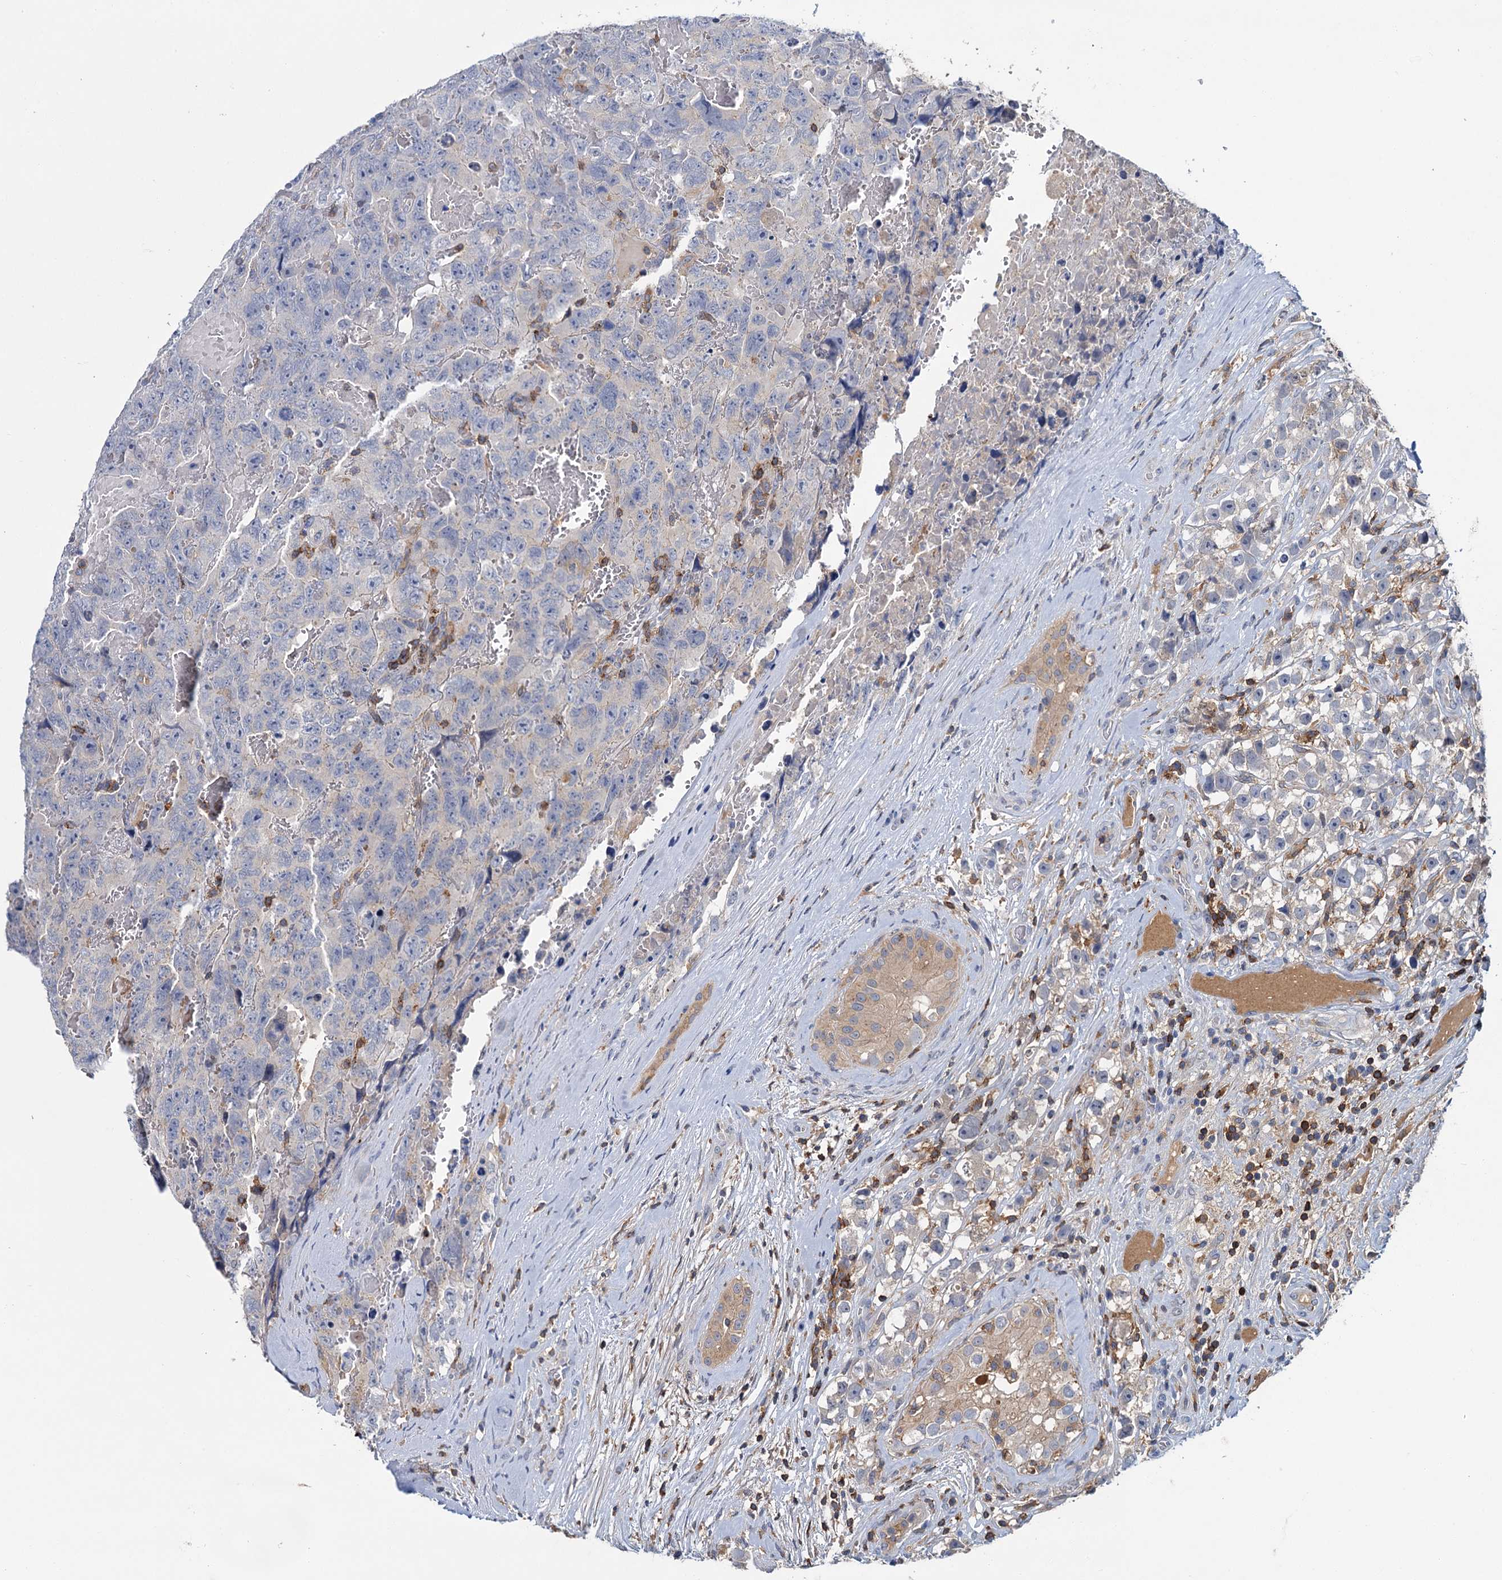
{"staining": {"intensity": "negative", "quantity": "none", "location": "none"}, "tissue": "testis cancer", "cell_type": "Tumor cells", "image_type": "cancer", "snomed": [{"axis": "morphology", "description": "Carcinoma, Embryonal, NOS"}, {"axis": "topography", "description": "Testis"}], "caption": "High magnification brightfield microscopy of testis embryonal carcinoma stained with DAB (3,3'-diaminobenzidine) (brown) and counterstained with hematoxylin (blue): tumor cells show no significant staining.", "gene": "FGFR2", "patient": {"sex": "male", "age": 45}}